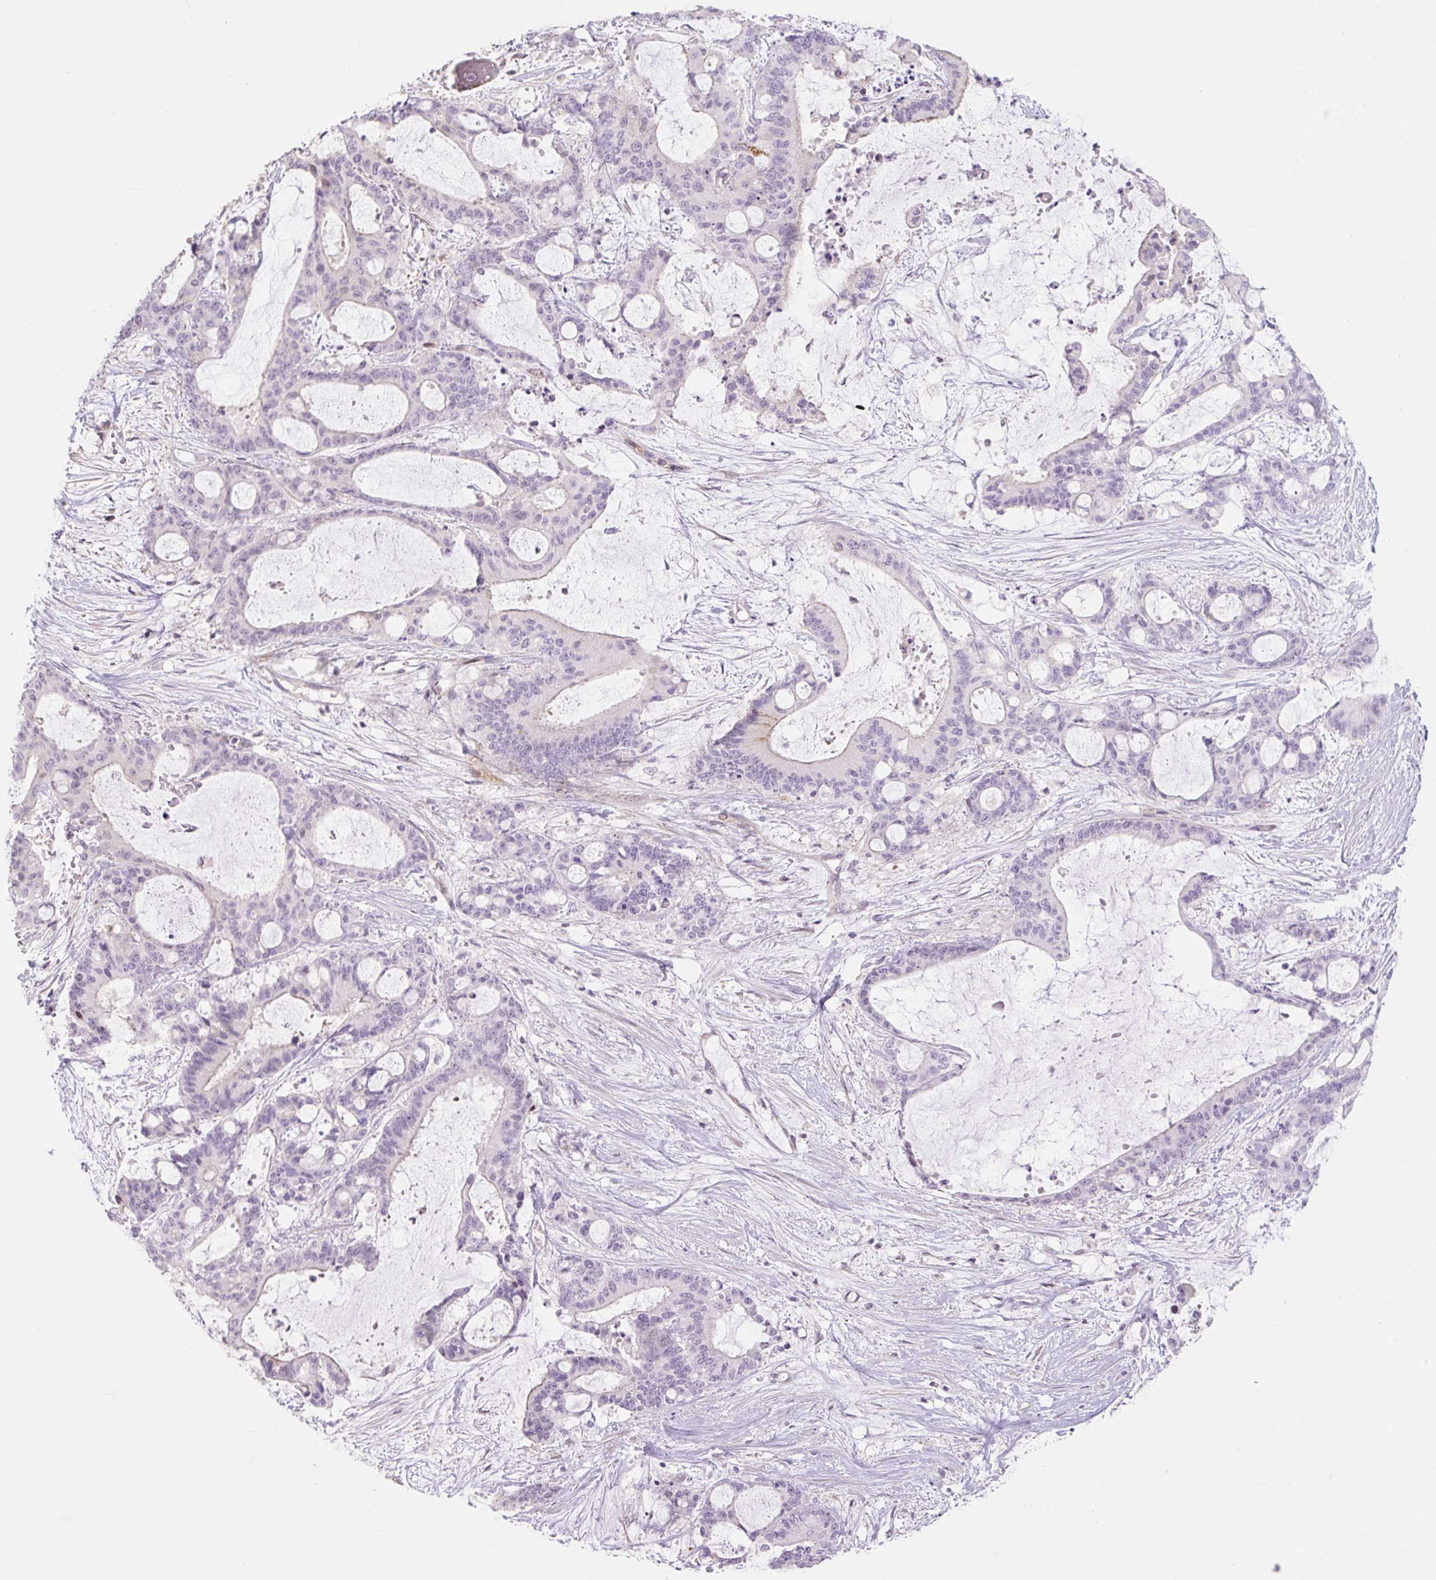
{"staining": {"intensity": "negative", "quantity": "none", "location": "none"}, "tissue": "liver cancer", "cell_type": "Tumor cells", "image_type": "cancer", "snomed": [{"axis": "morphology", "description": "Normal tissue, NOS"}, {"axis": "morphology", "description": "Cholangiocarcinoma"}, {"axis": "topography", "description": "Liver"}, {"axis": "topography", "description": "Peripheral nerve tissue"}], "caption": "The photomicrograph shows no staining of tumor cells in liver cancer (cholangiocarcinoma).", "gene": "ZNF552", "patient": {"sex": "female", "age": 73}}